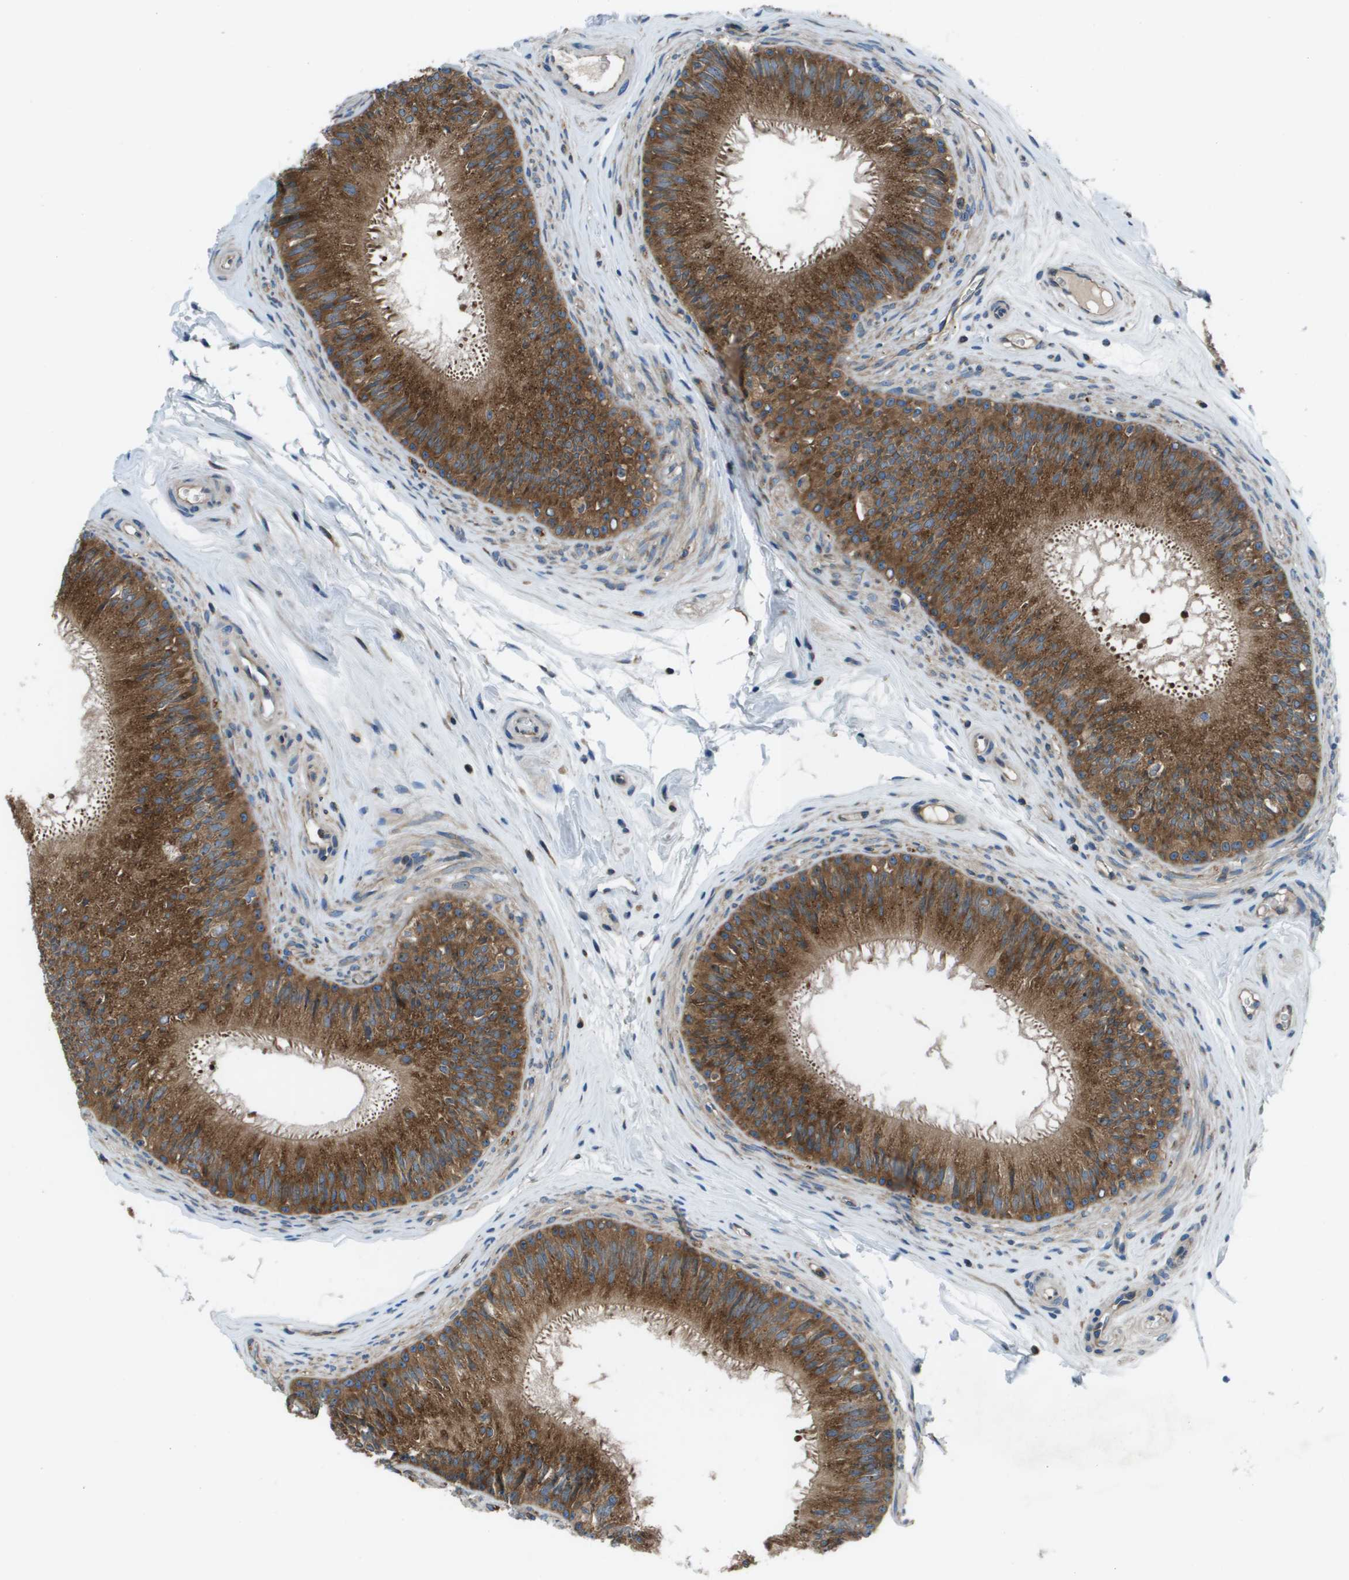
{"staining": {"intensity": "moderate", "quantity": ">75%", "location": "cytoplasmic/membranous"}, "tissue": "epididymis", "cell_type": "Glandular cells", "image_type": "normal", "snomed": [{"axis": "morphology", "description": "Normal tissue, NOS"}, {"axis": "topography", "description": "Testis"}, {"axis": "topography", "description": "Epididymis"}], "caption": "Moderate cytoplasmic/membranous staining is seen in approximately >75% of glandular cells in unremarkable epididymis. Using DAB (brown) and hematoxylin (blue) stains, captured at high magnification using brightfield microscopy.", "gene": "ARFGAP2", "patient": {"sex": "male", "age": 36}}